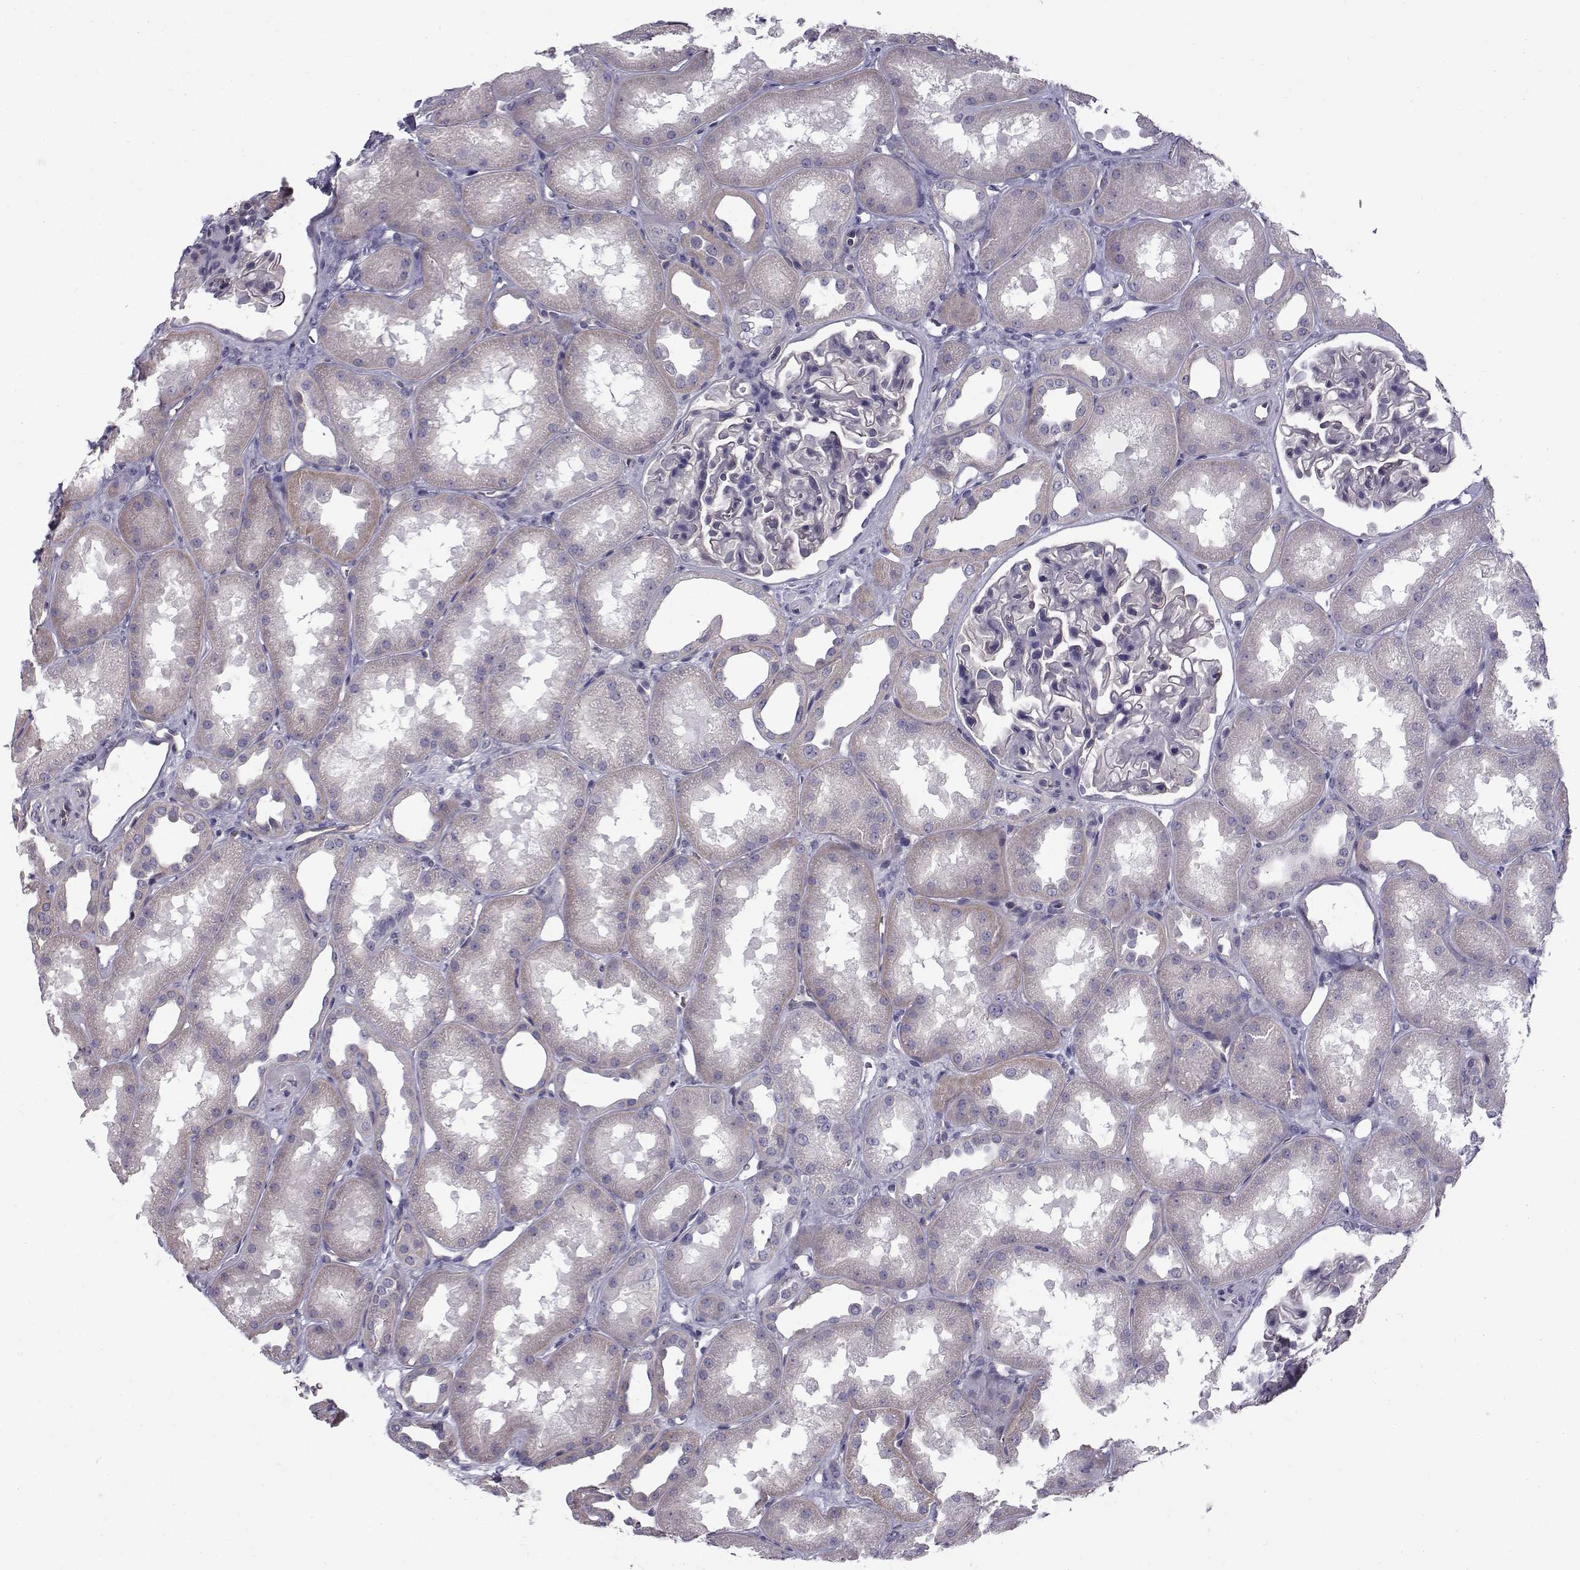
{"staining": {"intensity": "negative", "quantity": "none", "location": "none"}, "tissue": "kidney", "cell_type": "Cells in glomeruli", "image_type": "normal", "snomed": [{"axis": "morphology", "description": "Normal tissue, NOS"}, {"axis": "topography", "description": "Kidney"}], "caption": "An immunohistochemistry histopathology image of unremarkable kidney is shown. There is no staining in cells in glomeruli of kidney. (Brightfield microscopy of DAB IHC at high magnification).", "gene": "QPCT", "patient": {"sex": "male", "age": 61}}